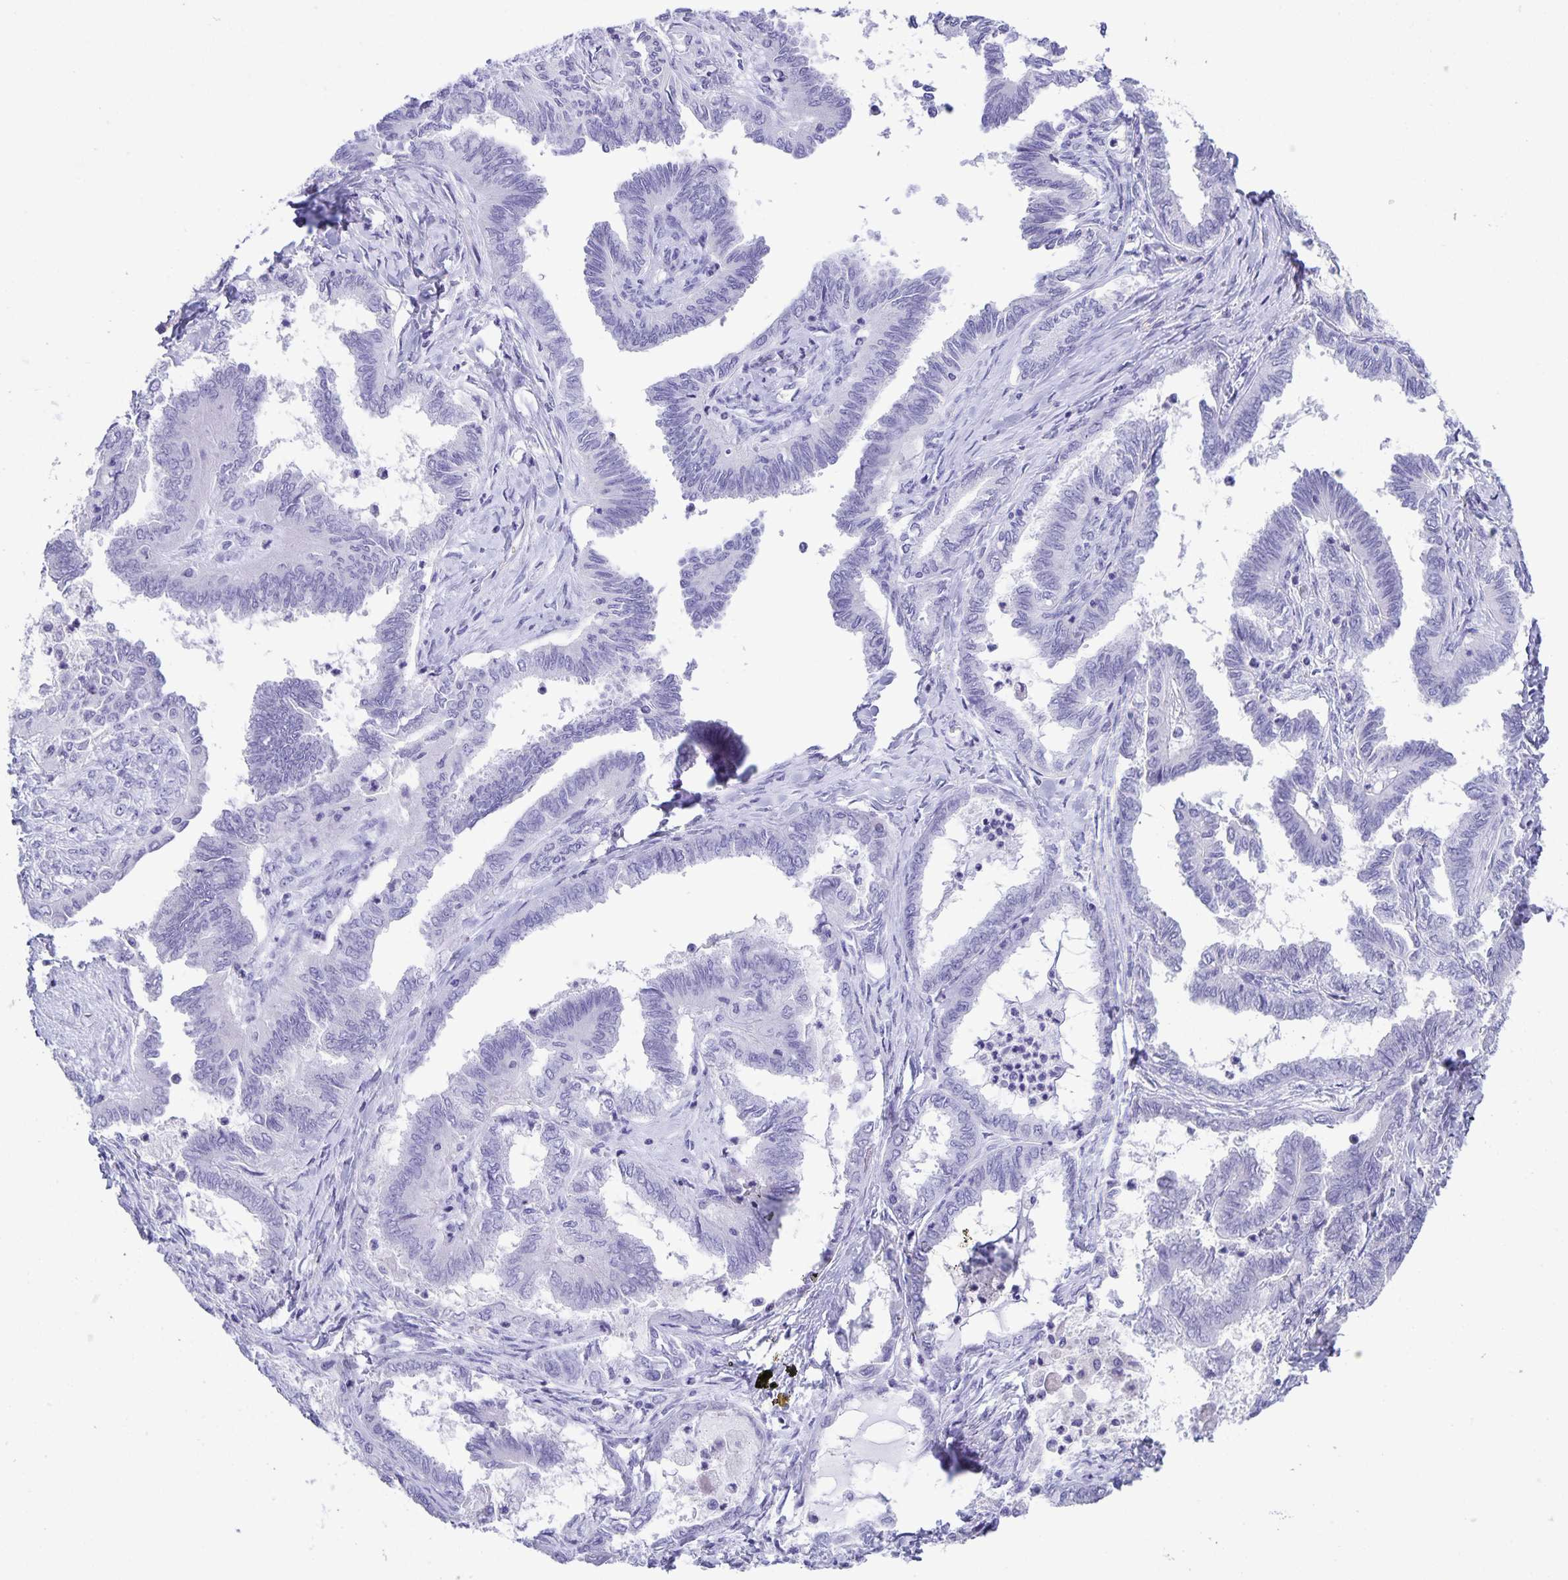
{"staining": {"intensity": "negative", "quantity": "none", "location": "none"}, "tissue": "ovarian cancer", "cell_type": "Tumor cells", "image_type": "cancer", "snomed": [{"axis": "morphology", "description": "Carcinoma, endometroid"}, {"axis": "topography", "description": "Ovary"}], "caption": "This is an immunohistochemistry (IHC) image of human endometroid carcinoma (ovarian). There is no positivity in tumor cells.", "gene": "UBQLN3", "patient": {"sex": "female", "age": 70}}